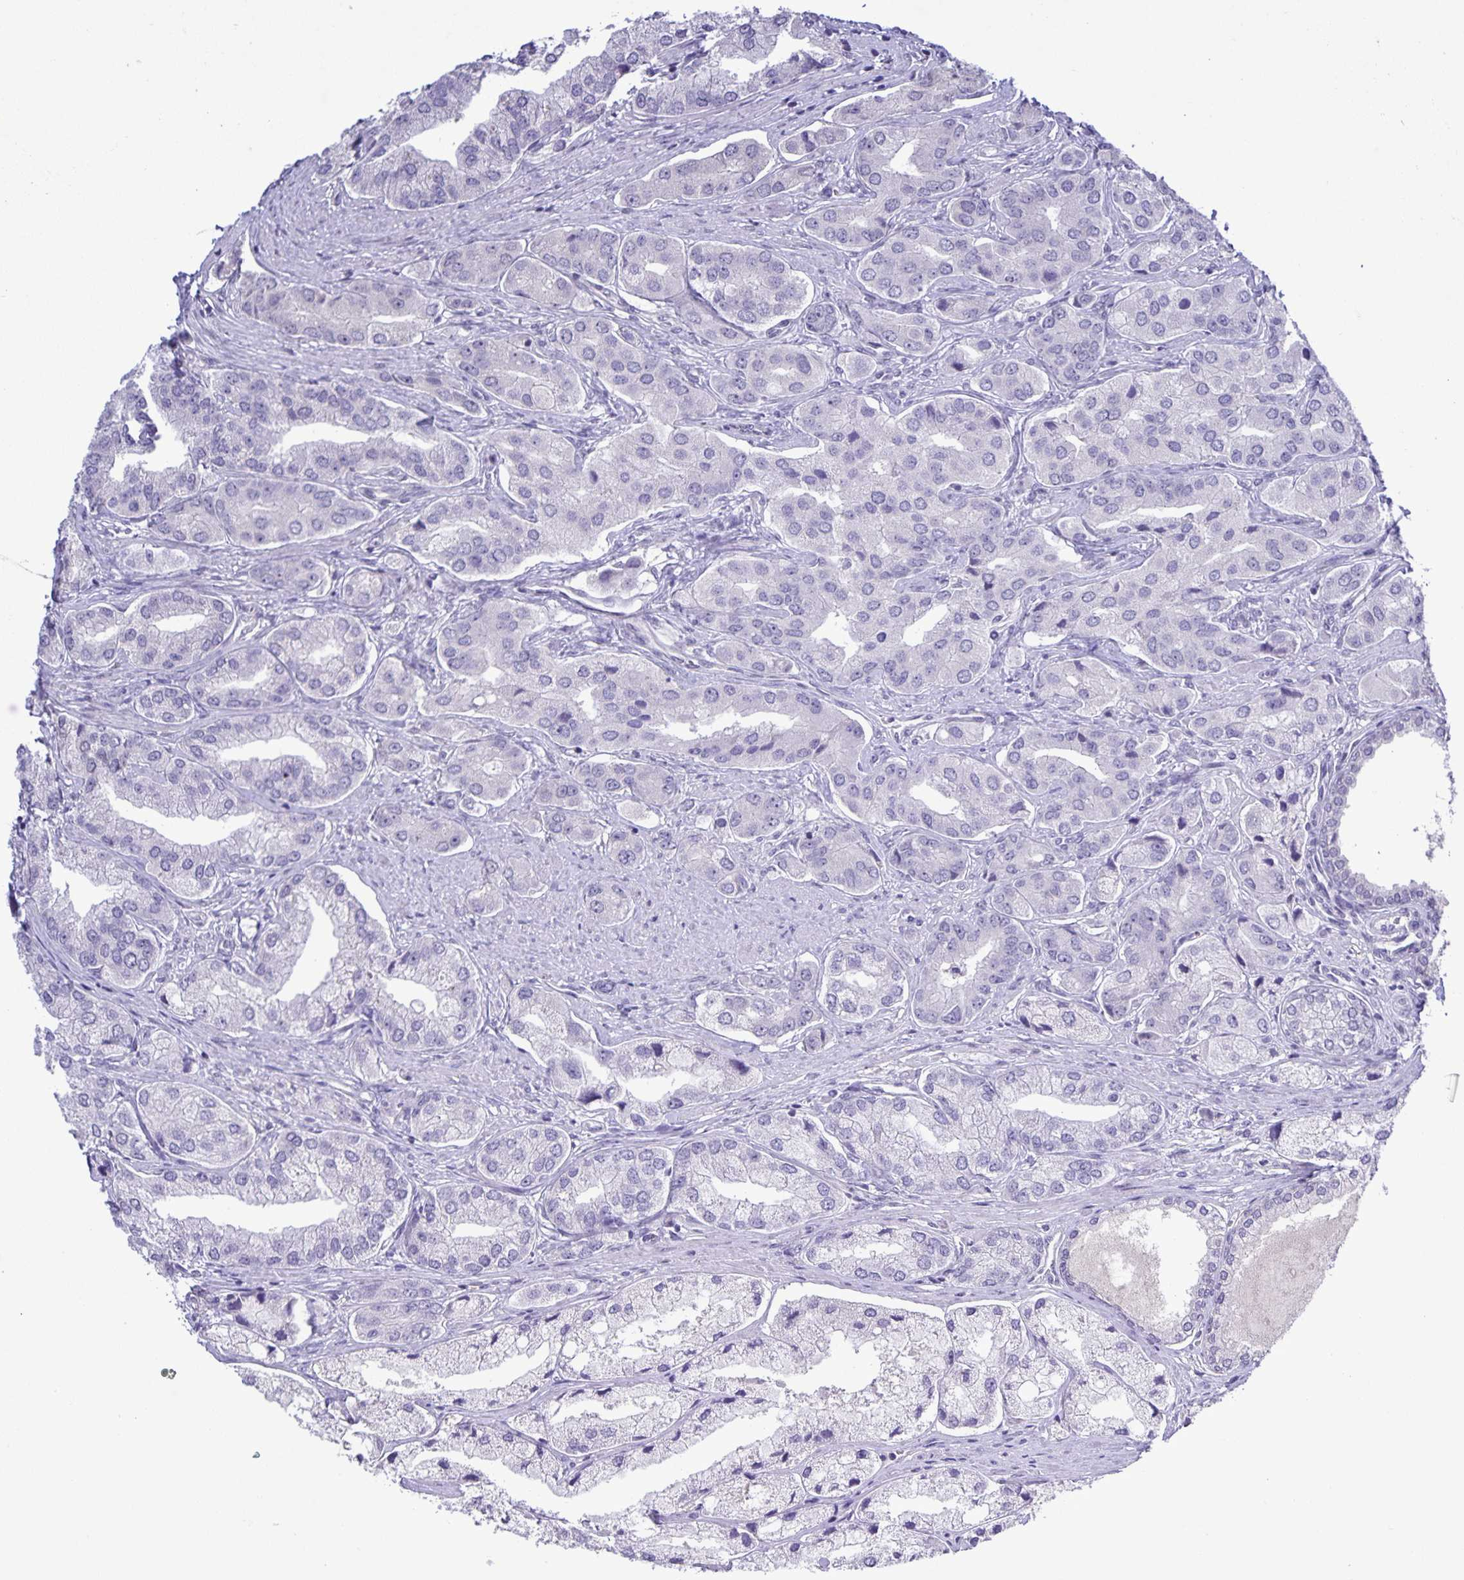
{"staining": {"intensity": "negative", "quantity": "none", "location": "none"}, "tissue": "prostate cancer", "cell_type": "Tumor cells", "image_type": "cancer", "snomed": [{"axis": "morphology", "description": "Adenocarcinoma, Low grade"}, {"axis": "topography", "description": "Prostate"}], "caption": "Tumor cells are negative for brown protein staining in prostate cancer.", "gene": "ONECUT2", "patient": {"sex": "male", "age": 69}}